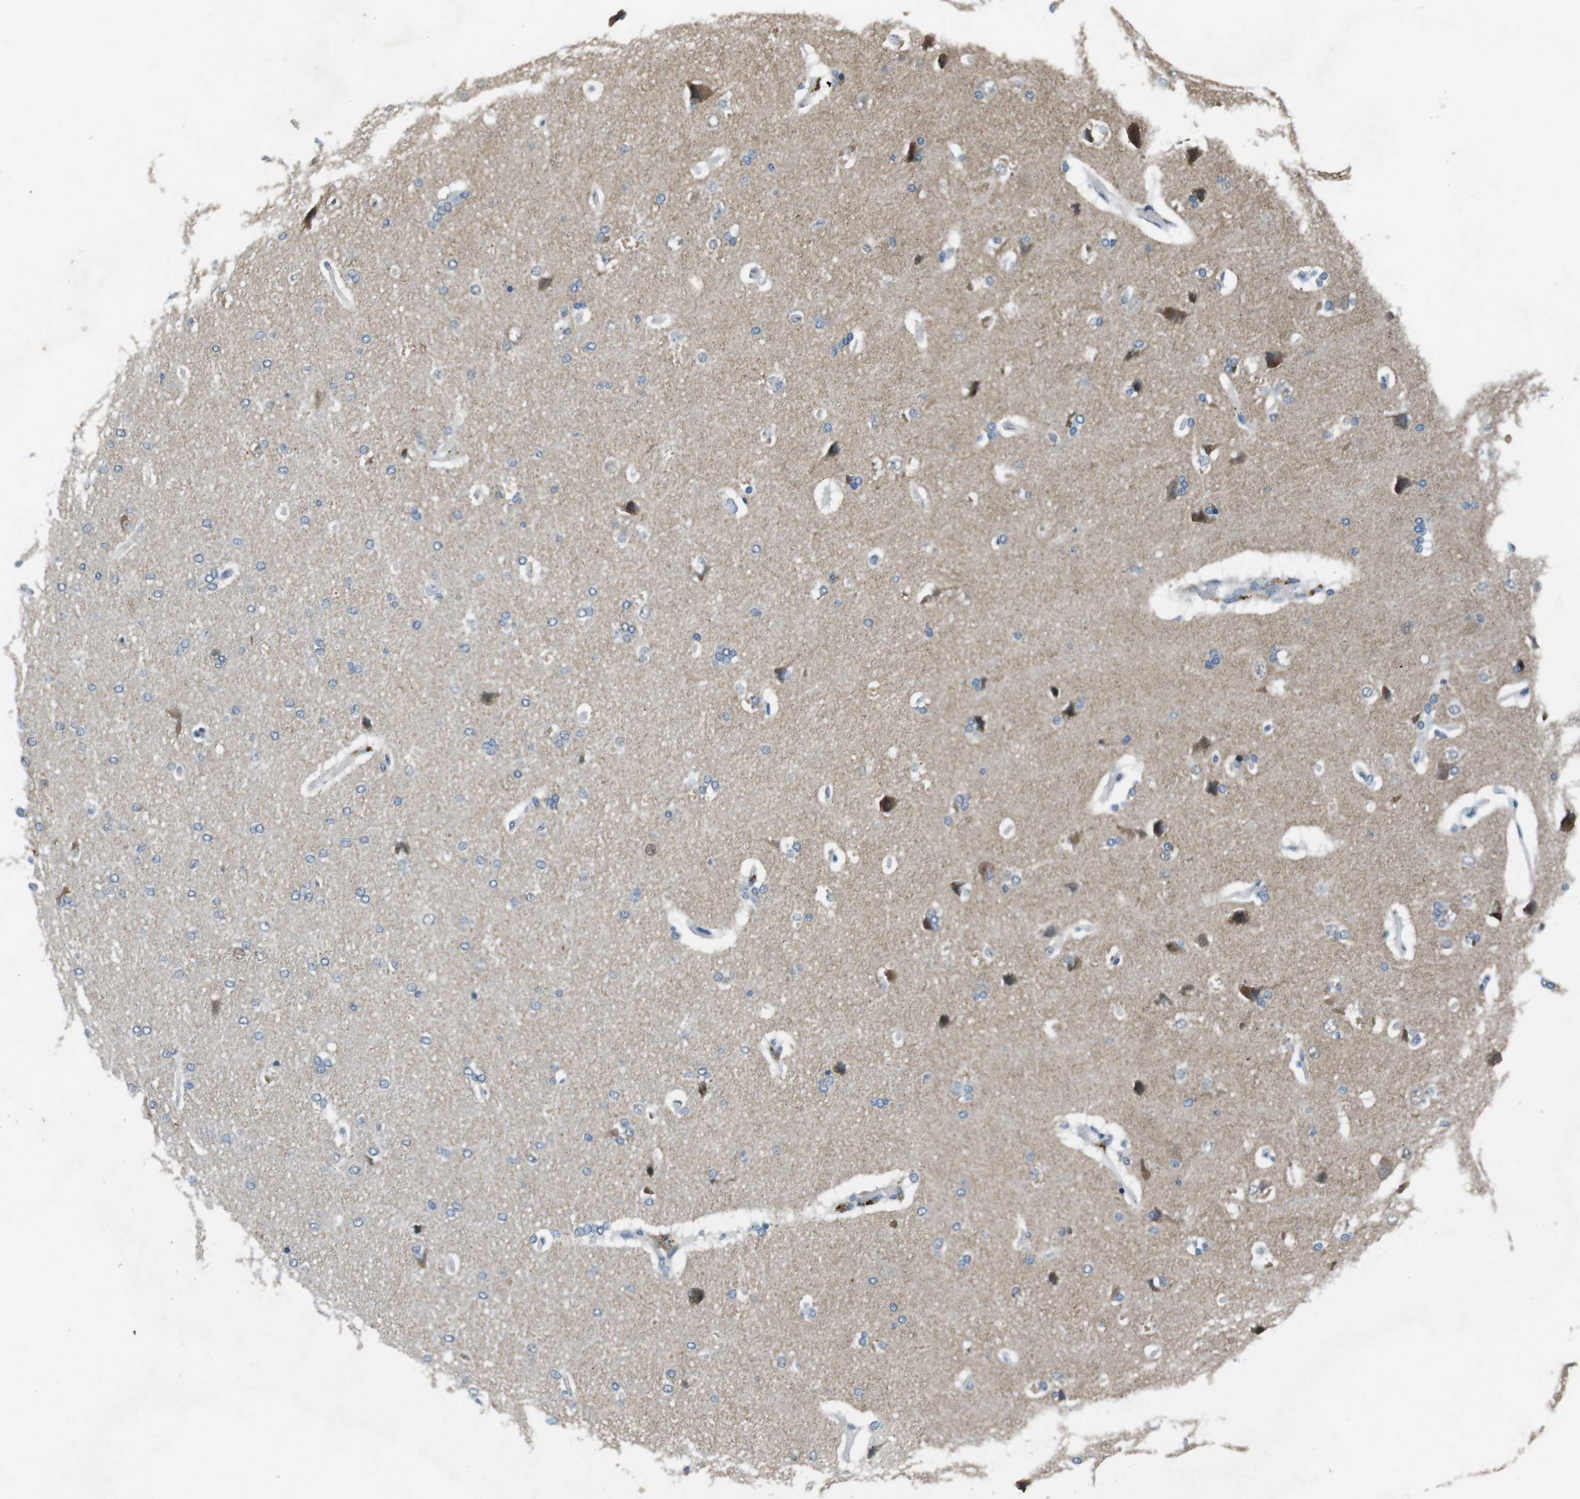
{"staining": {"intensity": "negative", "quantity": "none", "location": "none"}, "tissue": "cerebral cortex", "cell_type": "Endothelial cells", "image_type": "normal", "snomed": [{"axis": "morphology", "description": "Normal tissue, NOS"}, {"axis": "topography", "description": "Cerebral cortex"}], "caption": "The histopathology image exhibits no staining of endothelial cells in normal cerebral cortex. (Immunohistochemistry, brightfield microscopy, high magnification).", "gene": "CLDN7", "patient": {"sex": "male", "age": 62}}